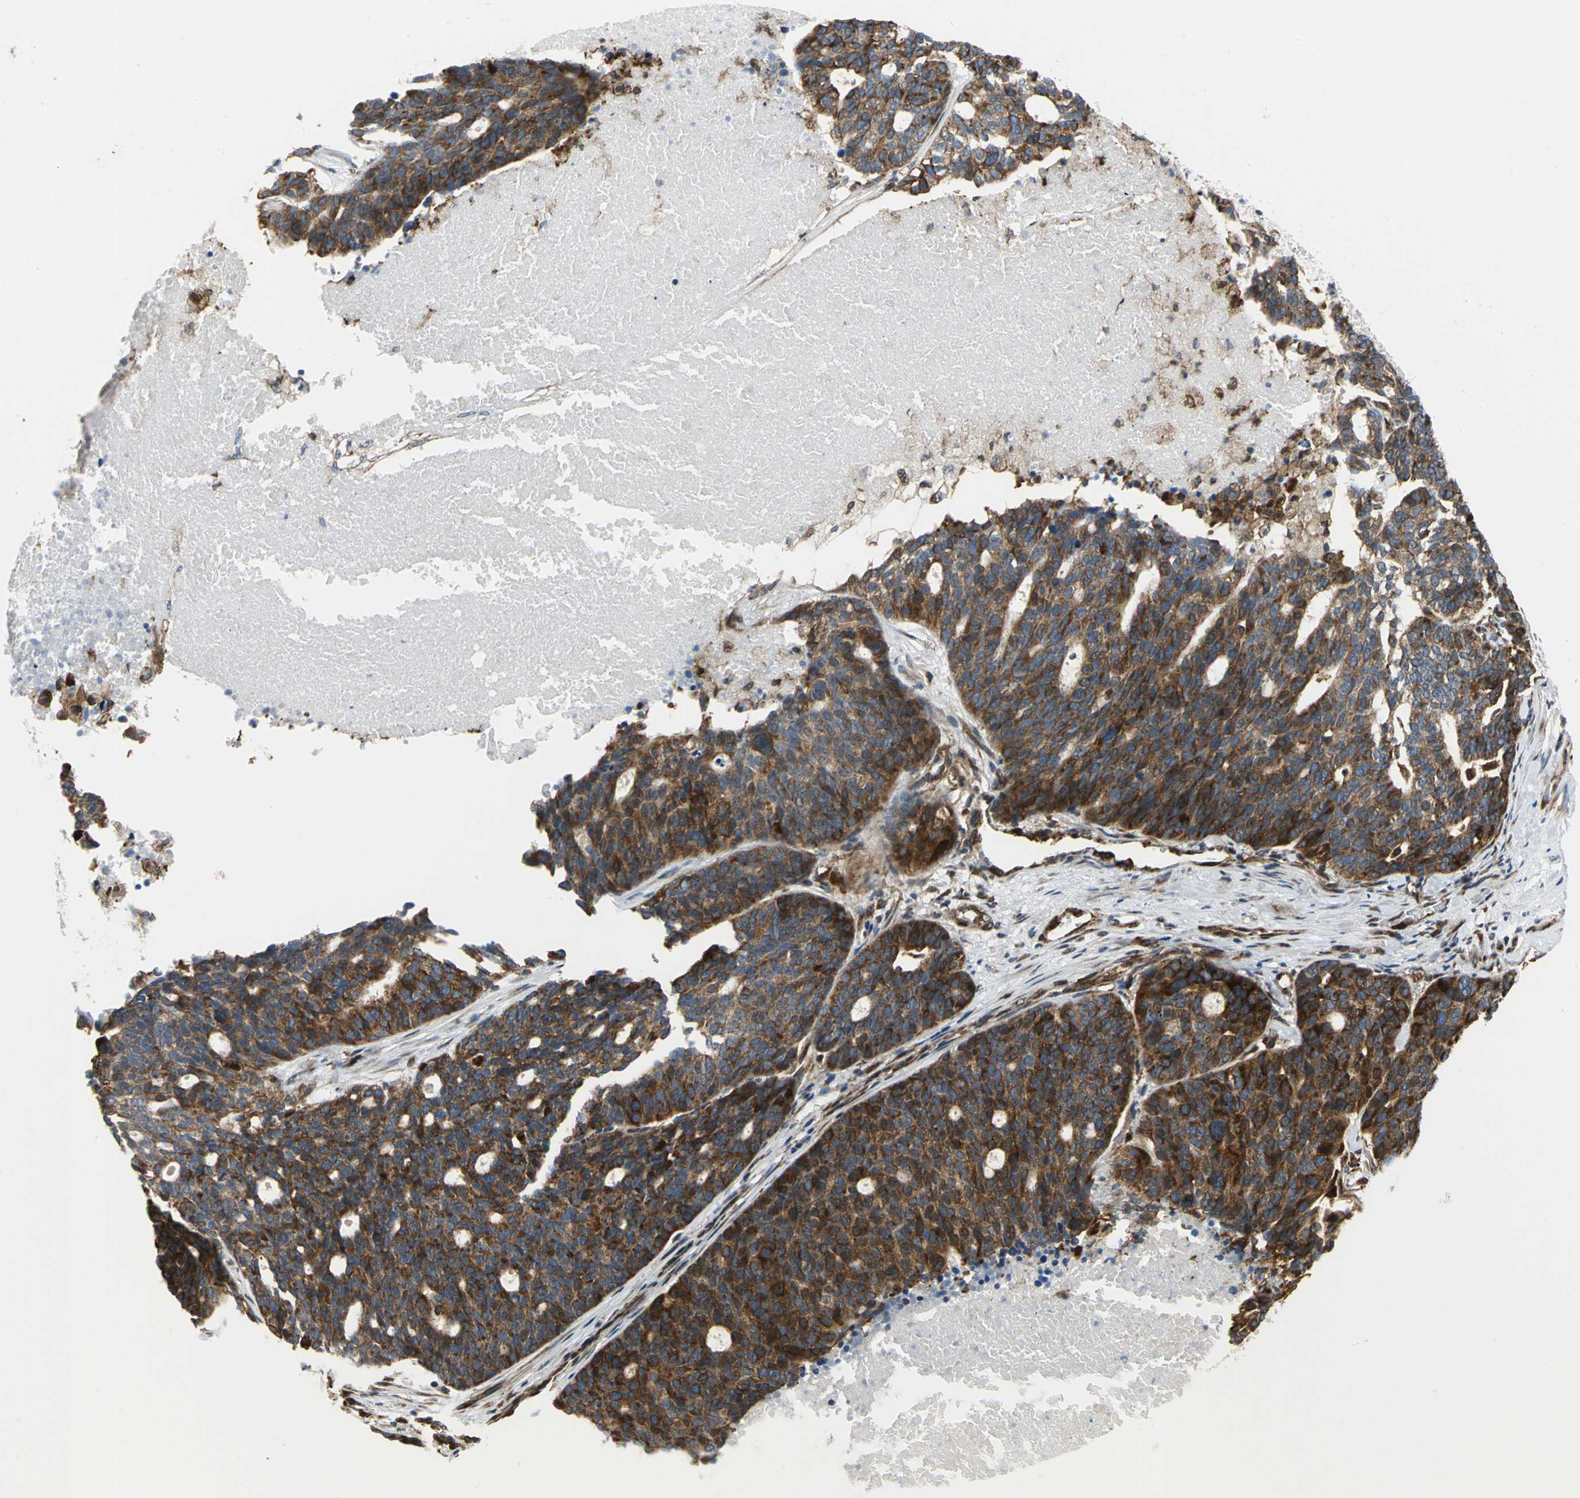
{"staining": {"intensity": "strong", "quantity": ">75%", "location": "cytoplasmic/membranous"}, "tissue": "ovarian cancer", "cell_type": "Tumor cells", "image_type": "cancer", "snomed": [{"axis": "morphology", "description": "Cystadenocarcinoma, serous, NOS"}, {"axis": "topography", "description": "Ovary"}], "caption": "IHC photomicrograph of neoplastic tissue: human serous cystadenocarcinoma (ovarian) stained using IHC demonstrates high levels of strong protein expression localized specifically in the cytoplasmic/membranous of tumor cells, appearing as a cytoplasmic/membranous brown color.", "gene": "YBX1", "patient": {"sex": "female", "age": 59}}